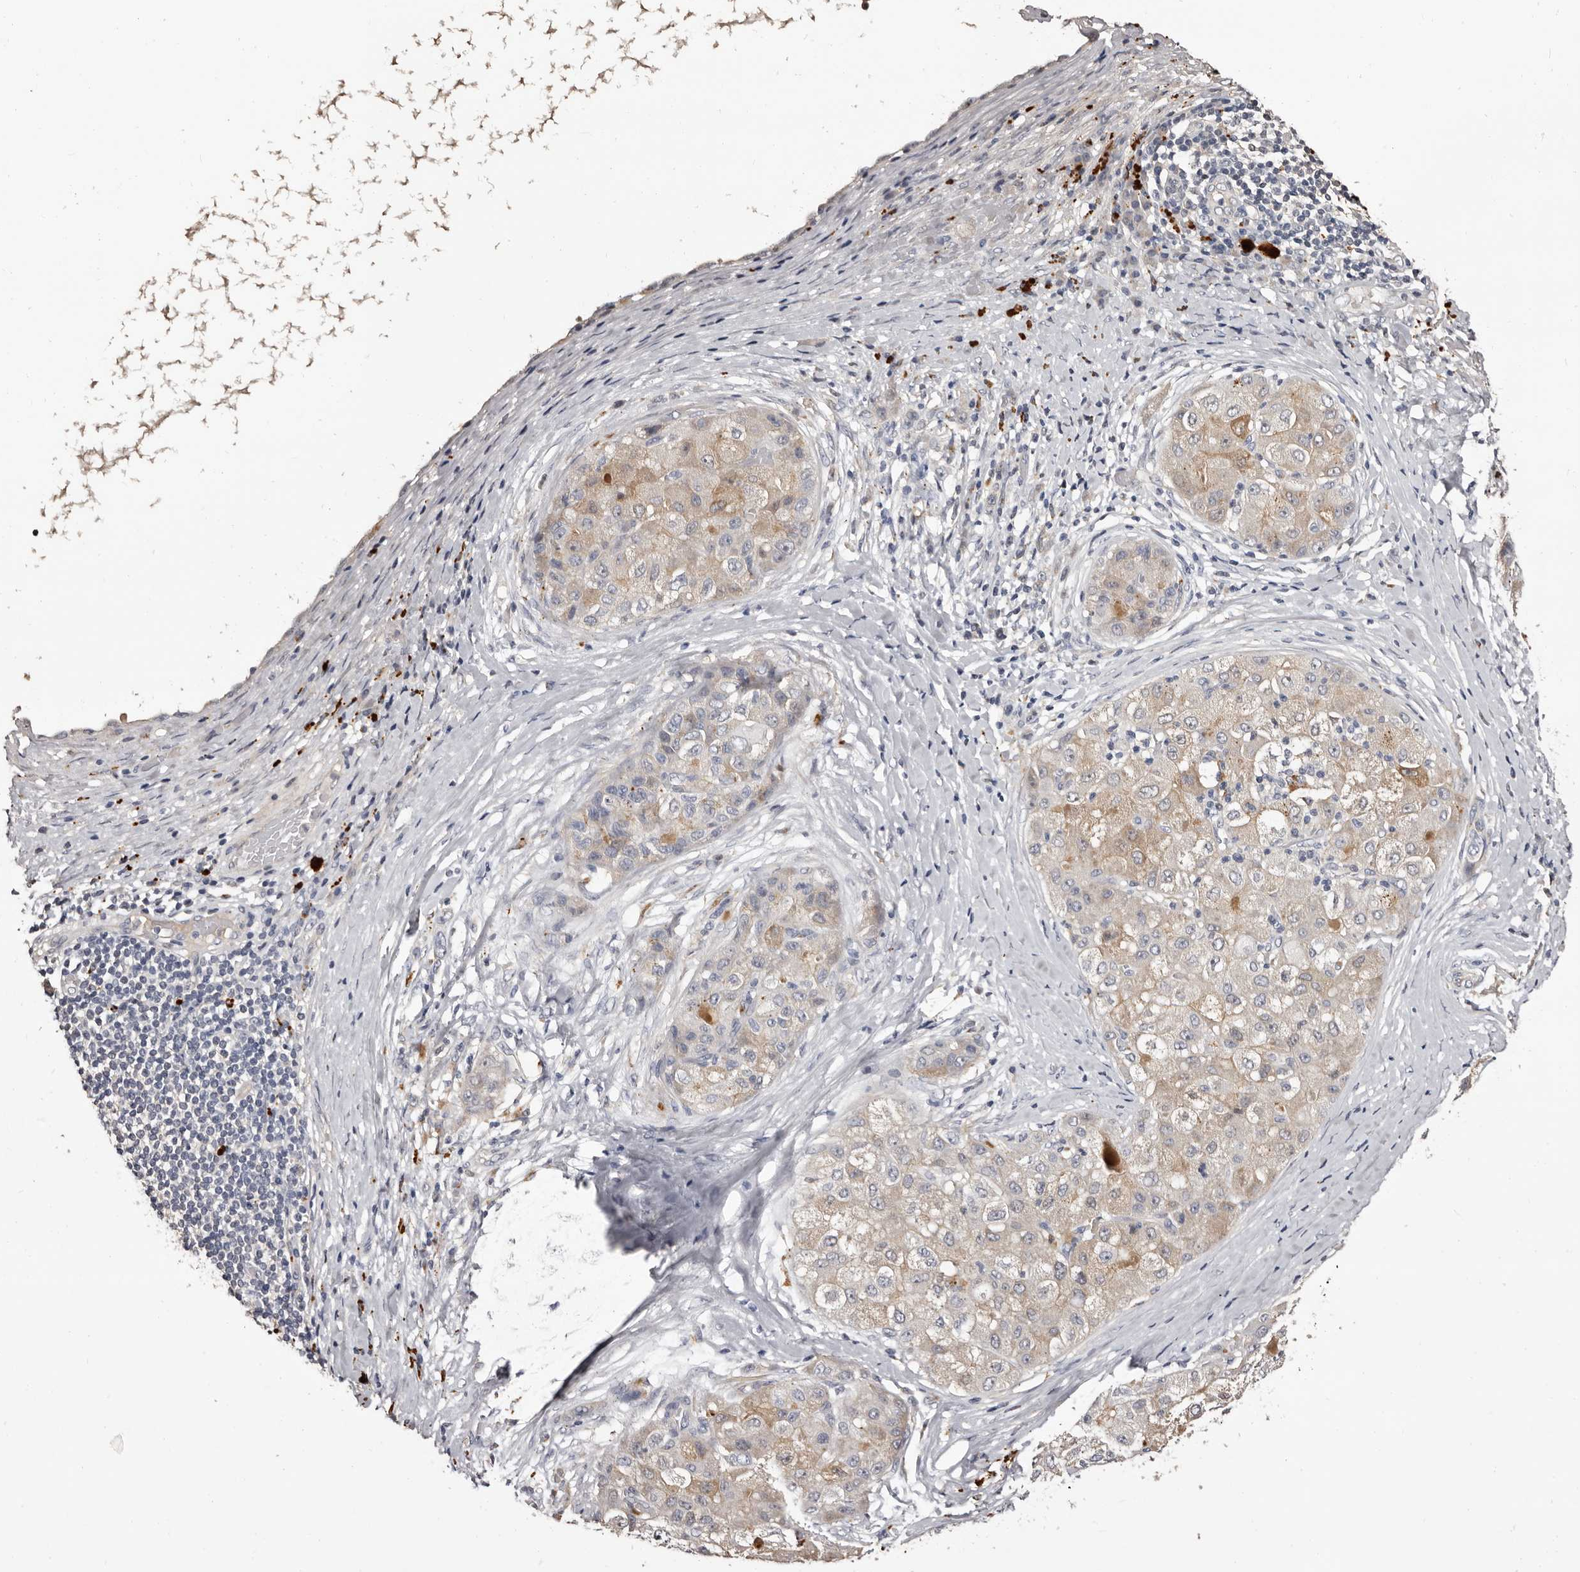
{"staining": {"intensity": "weak", "quantity": "25%-75%", "location": "cytoplasmic/membranous"}, "tissue": "liver cancer", "cell_type": "Tumor cells", "image_type": "cancer", "snomed": [{"axis": "morphology", "description": "Carcinoma, Hepatocellular, NOS"}, {"axis": "topography", "description": "Liver"}], "caption": "An image of hepatocellular carcinoma (liver) stained for a protein displays weak cytoplasmic/membranous brown staining in tumor cells.", "gene": "SLC10A4", "patient": {"sex": "male", "age": 80}}